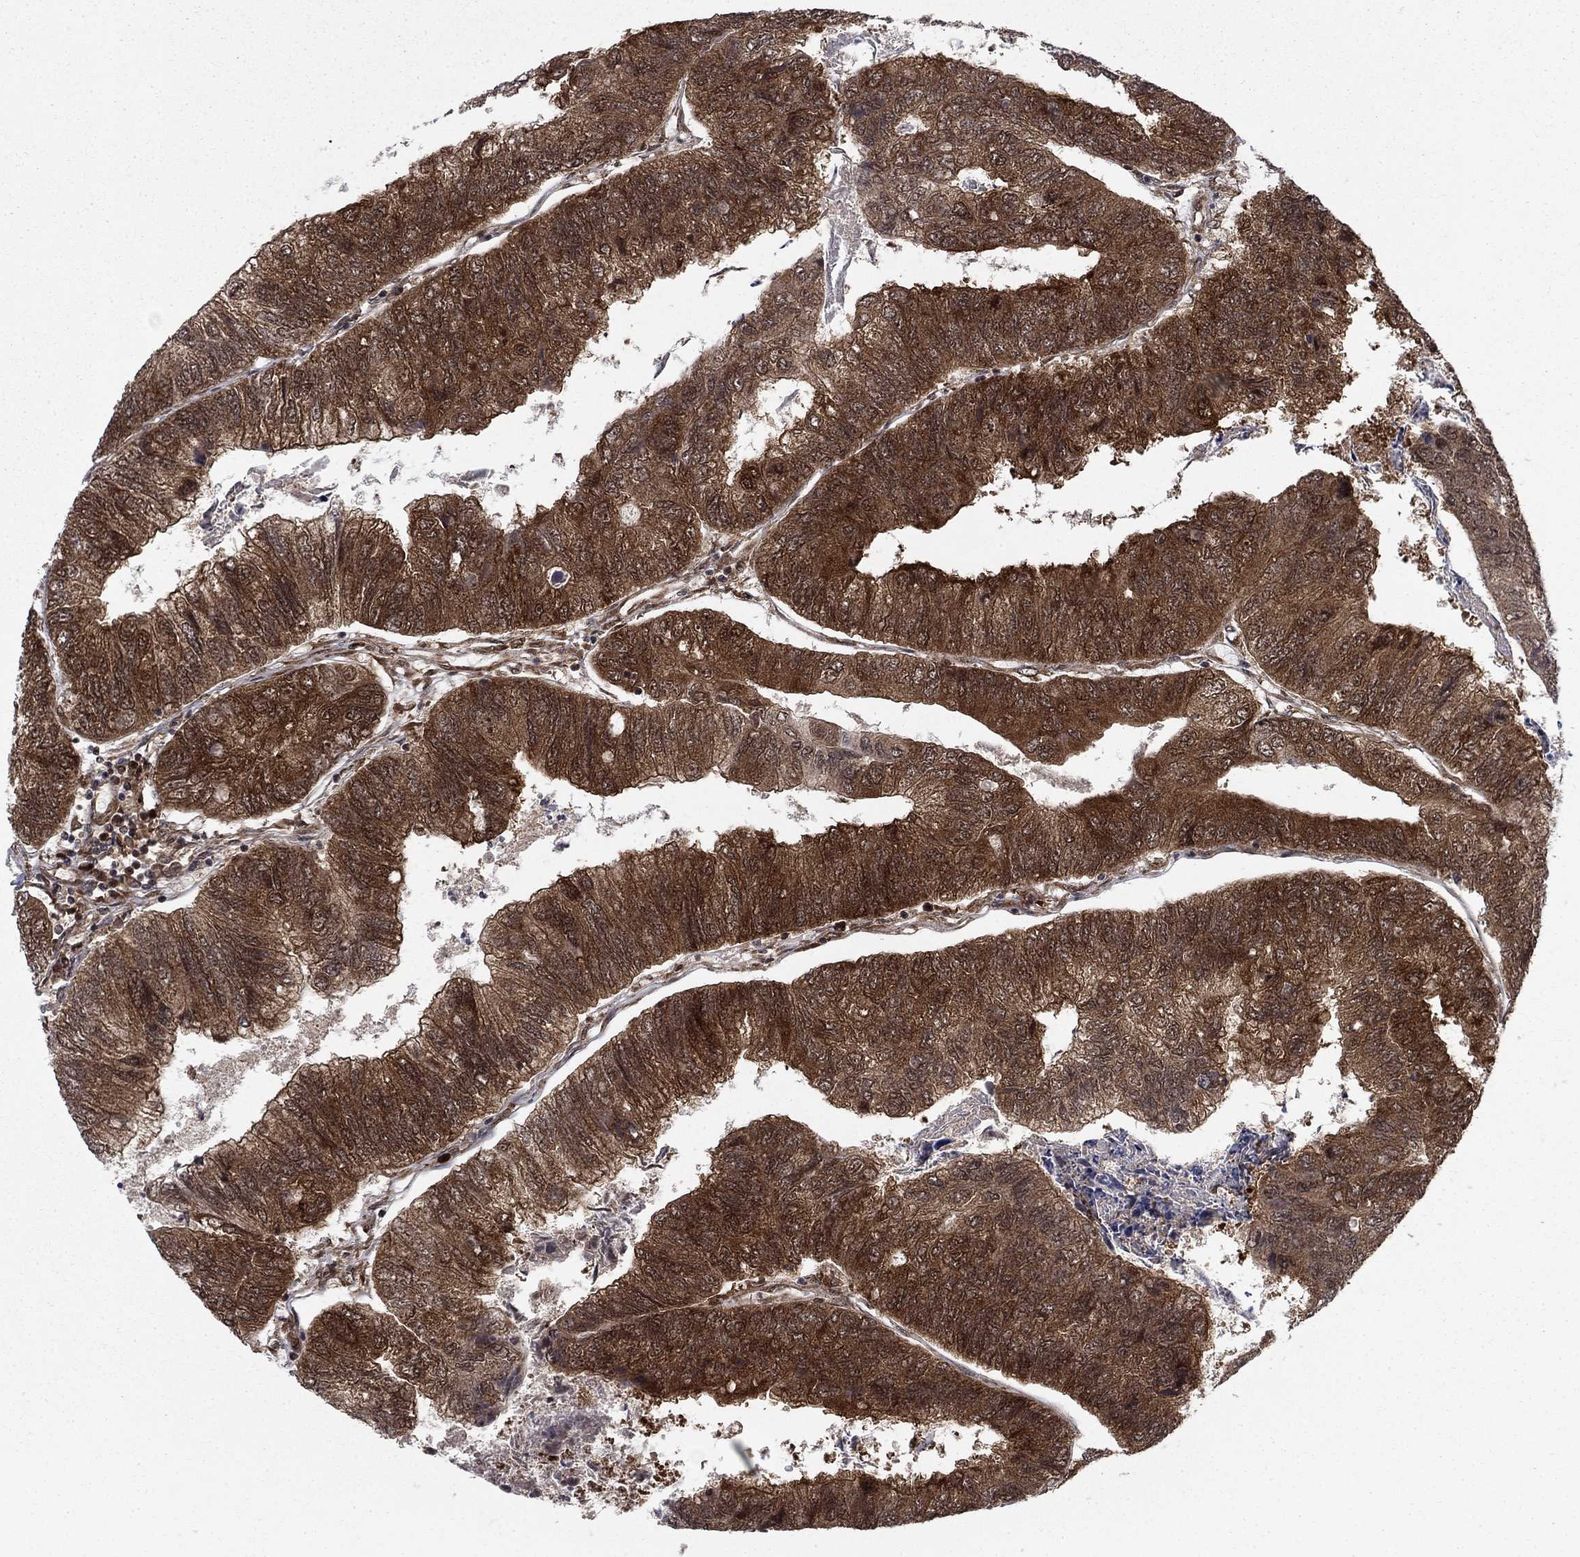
{"staining": {"intensity": "strong", "quantity": ">75%", "location": "cytoplasmic/membranous"}, "tissue": "colorectal cancer", "cell_type": "Tumor cells", "image_type": "cancer", "snomed": [{"axis": "morphology", "description": "Adenocarcinoma, NOS"}, {"axis": "topography", "description": "Colon"}], "caption": "Brown immunohistochemical staining in colorectal adenocarcinoma shows strong cytoplasmic/membranous expression in approximately >75% of tumor cells. Ihc stains the protein in brown and the nuclei are stained blue.", "gene": "DNAJA1", "patient": {"sex": "female", "age": 67}}